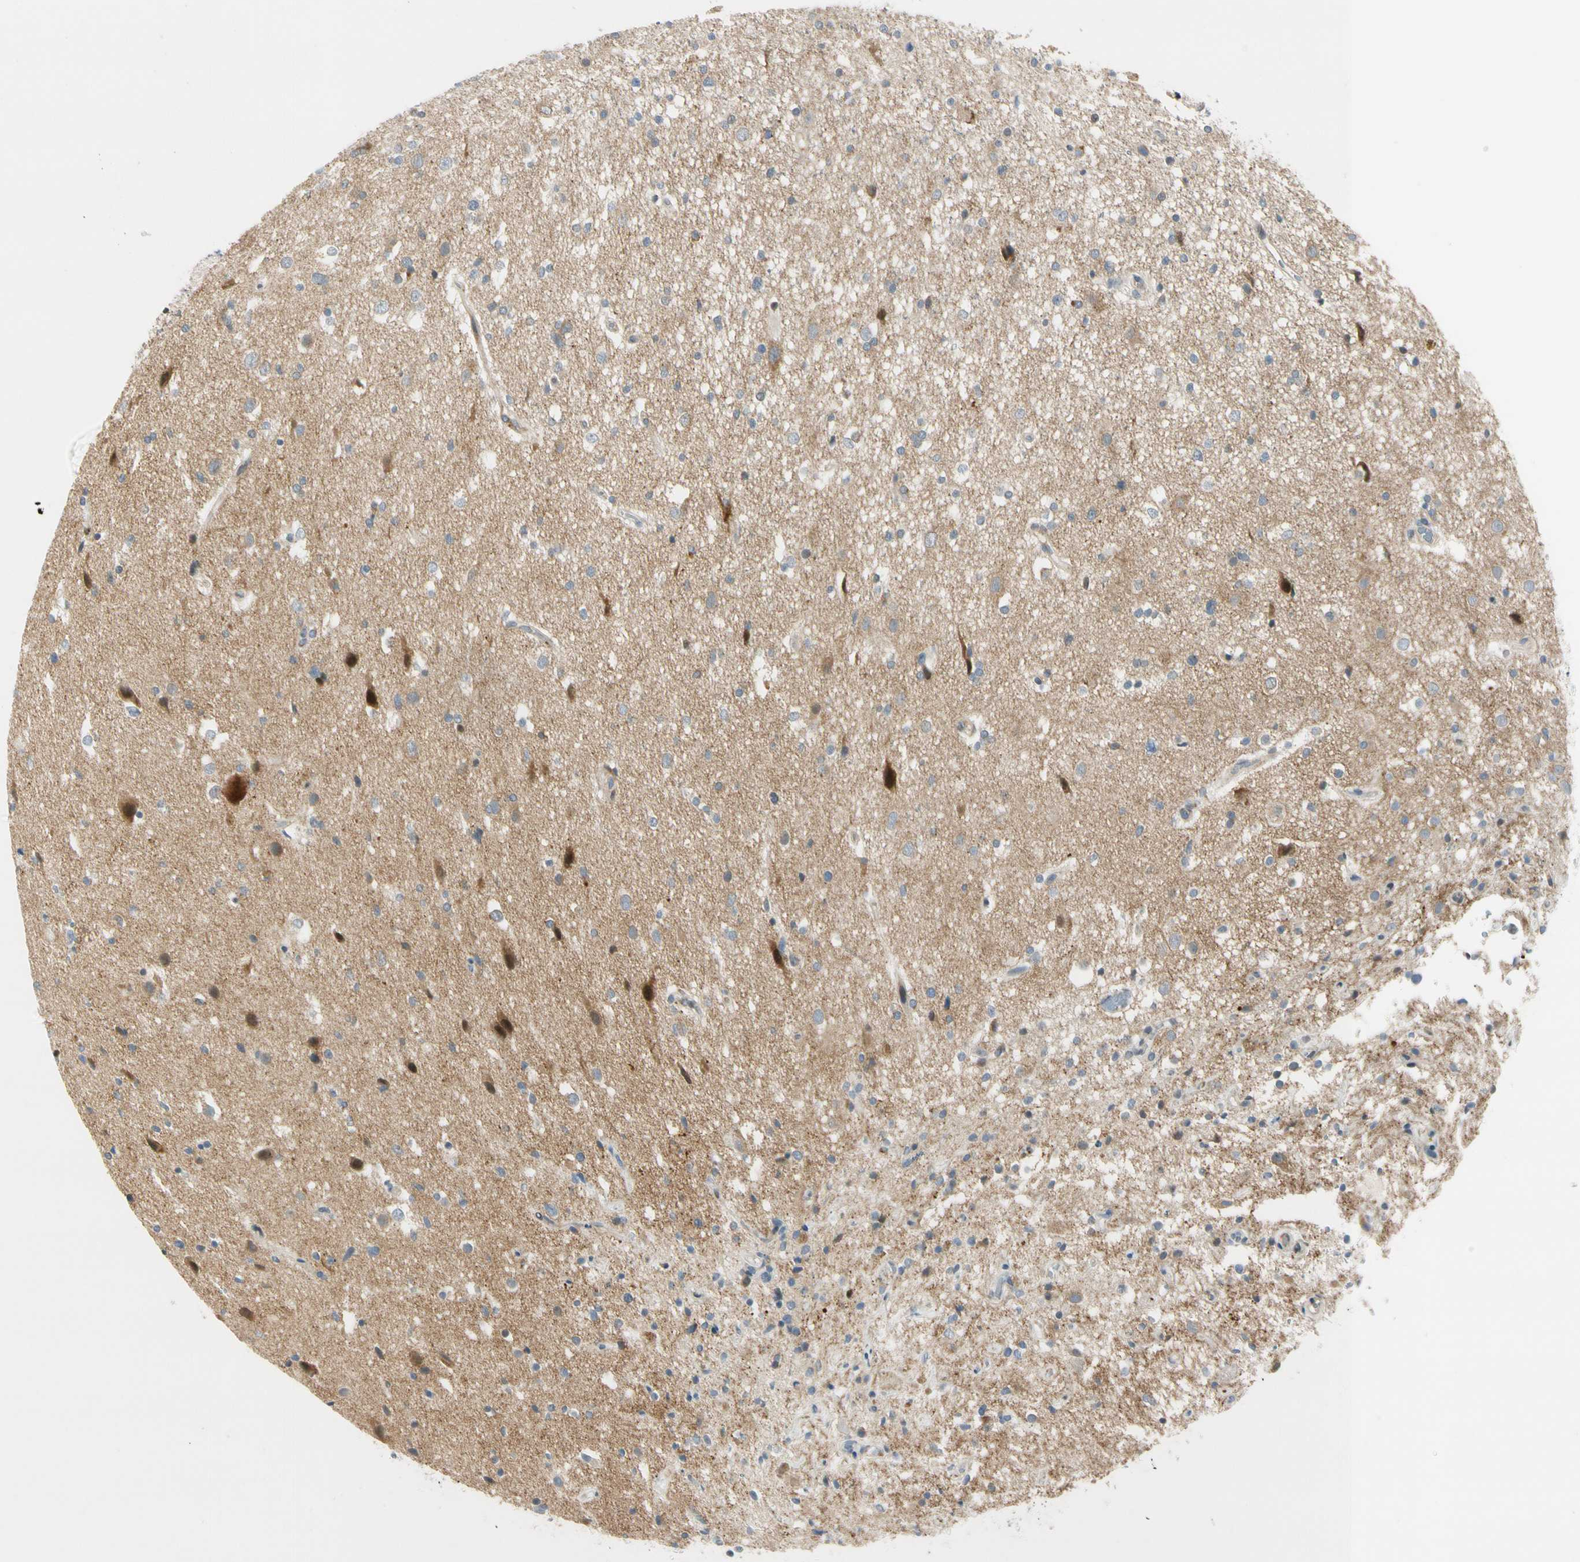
{"staining": {"intensity": "negative", "quantity": "none", "location": "none"}, "tissue": "glioma", "cell_type": "Tumor cells", "image_type": "cancer", "snomed": [{"axis": "morphology", "description": "Glioma, malignant, High grade"}, {"axis": "topography", "description": "Brain"}], "caption": "Immunohistochemical staining of human high-grade glioma (malignant) reveals no significant positivity in tumor cells.", "gene": "NPDC1", "patient": {"sex": "male", "age": 33}}